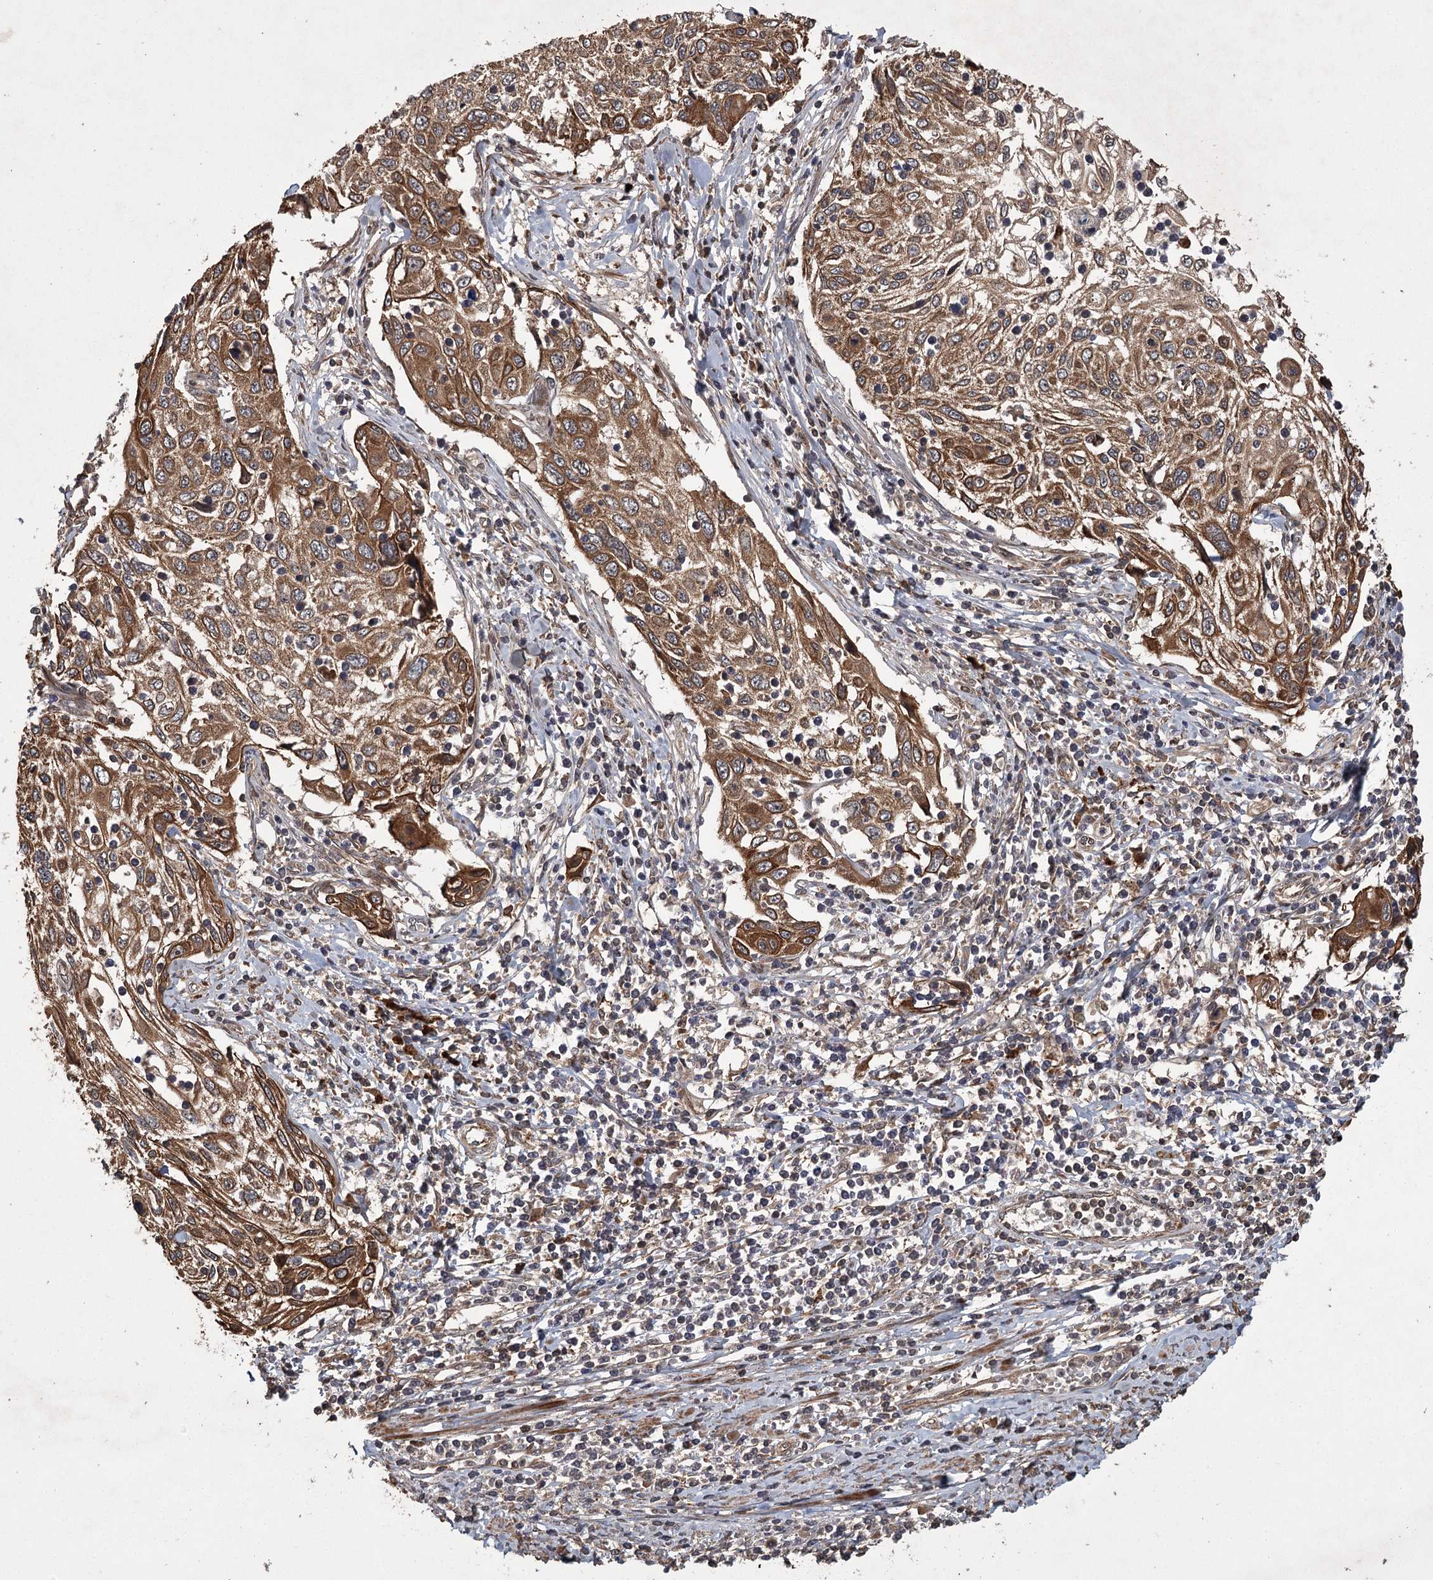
{"staining": {"intensity": "moderate", "quantity": ">75%", "location": "cytoplasmic/membranous"}, "tissue": "cervical cancer", "cell_type": "Tumor cells", "image_type": "cancer", "snomed": [{"axis": "morphology", "description": "Squamous cell carcinoma, NOS"}, {"axis": "topography", "description": "Cervix"}], "caption": "DAB (3,3'-diaminobenzidine) immunohistochemical staining of cervical cancer (squamous cell carcinoma) shows moderate cytoplasmic/membranous protein positivity in approximately >75% of tumor cells.", "gene": "RPAP3", "patient": {"sex": "female", "age": 70}}